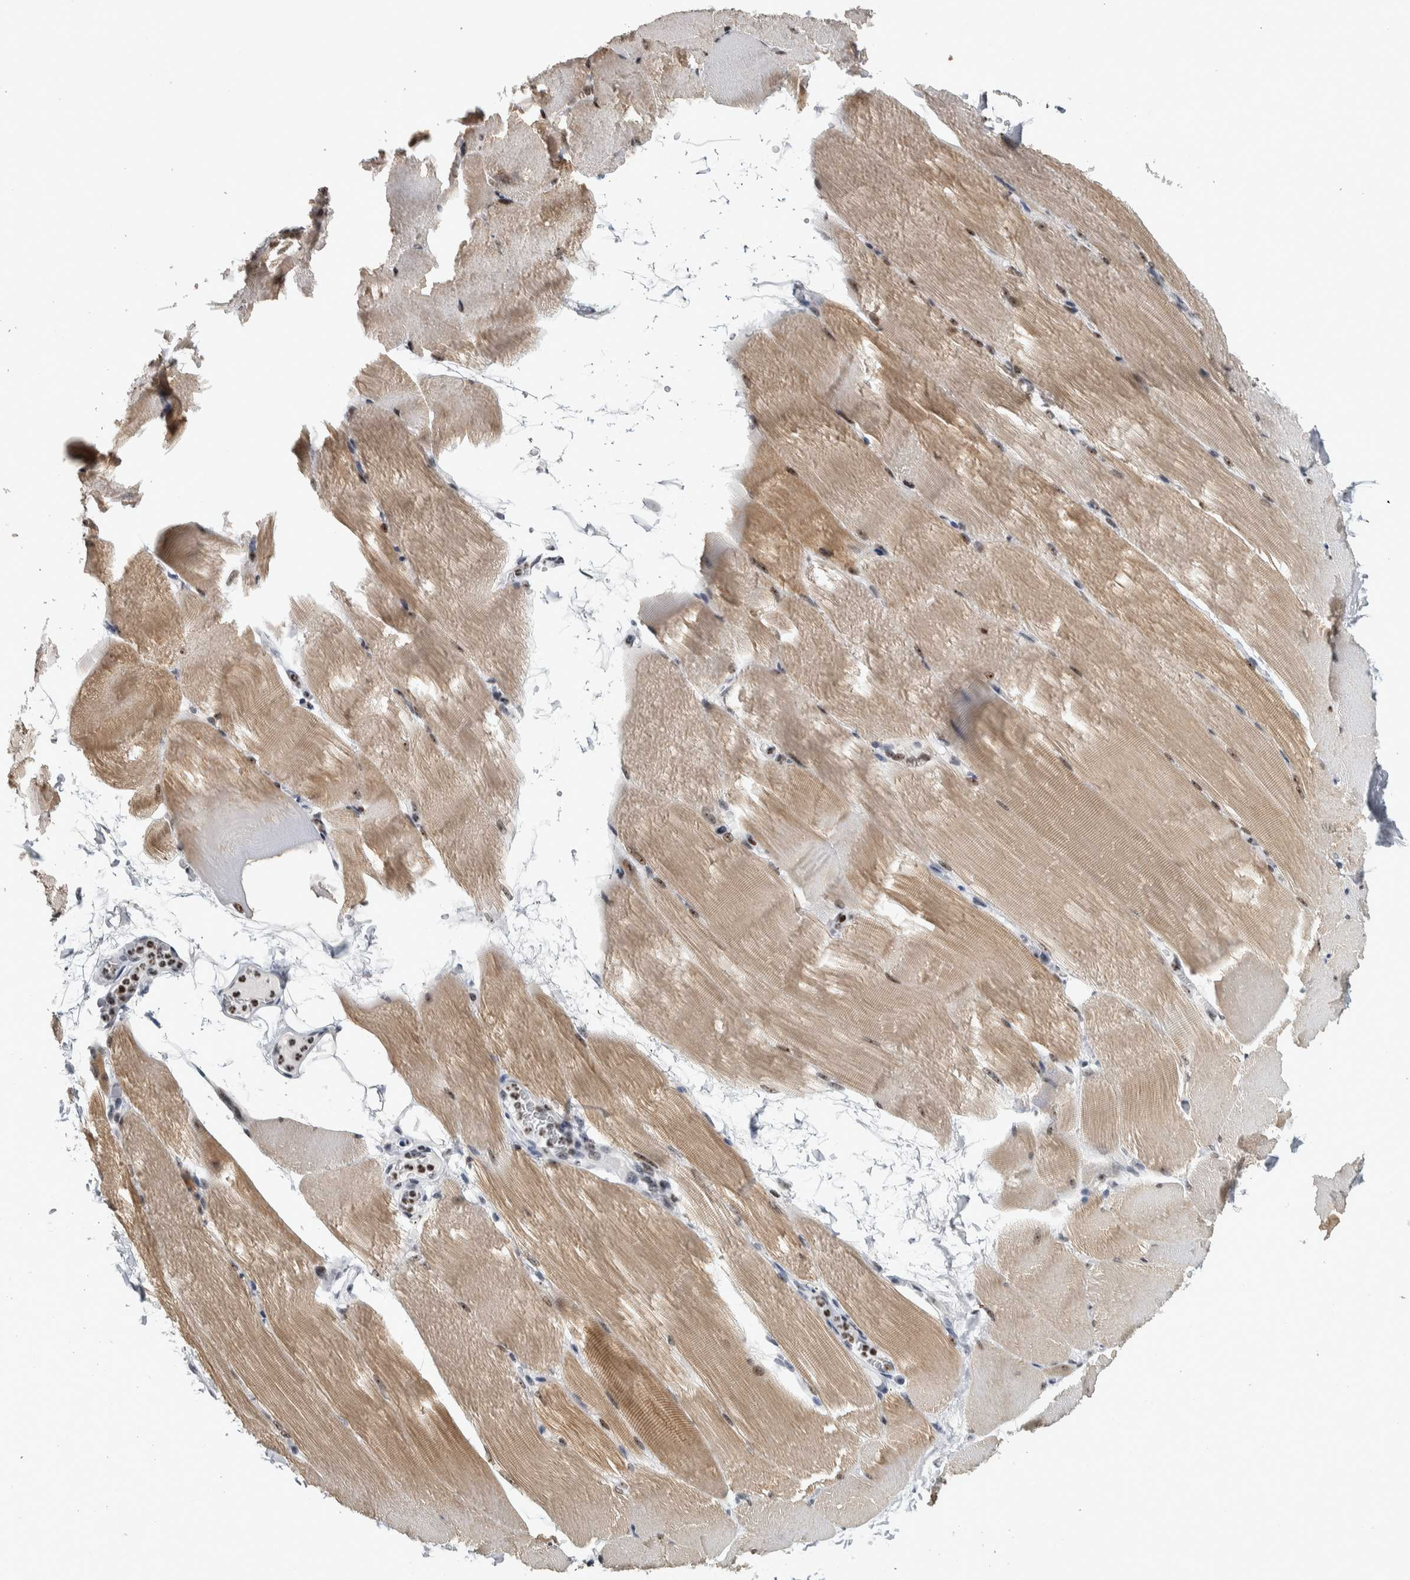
{"staining": {"intensity": "moderate", "quantity": ">75%", "location": "cytoplasmic/membranous,nuclear"}, "tissue": "skeletal muscle", "cell_type": "Myocytes", "image_type": "normal", "snomed": [{"axis": "morphology", "description": "Normal tissue, NOS"}, {"axis": "topography", "description": "Skeletal muscle"}, {"axis": "topography", "description": "Parathyroid gland"}], "caption": "High-power microscopy captured an IHC photomicrograph of unremarkable skeletal muscle, revealing moderate cytoplasmic/membranous,nuclear positivity in about >75% of myocytes.", "gene": "TOP2B", "patient": {"sex": "female", "age": 37}}